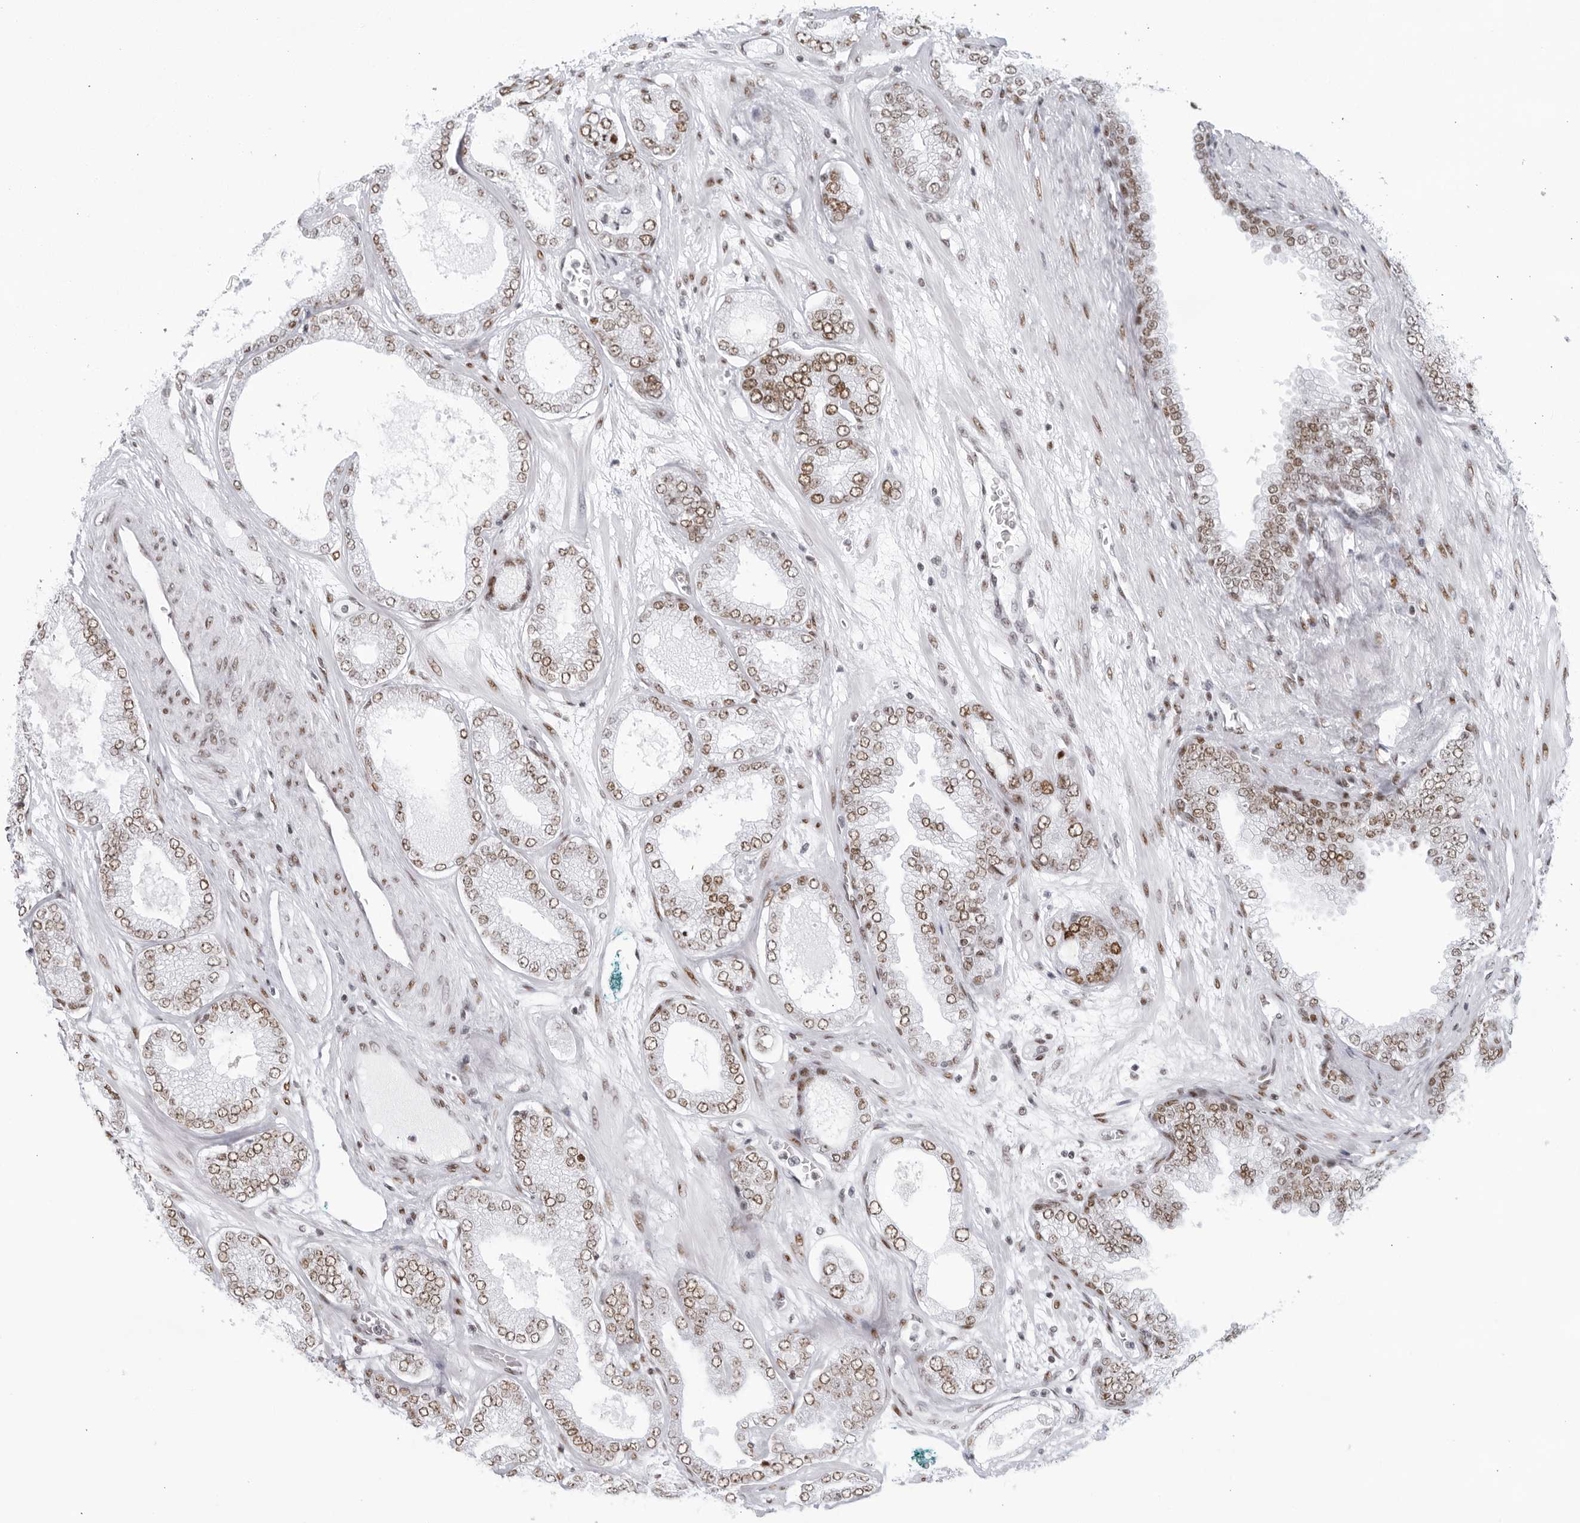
{"staining": {"intensity": "moderate", "quantity": ">75%", "location": "nuclear"}, "tissue": "prostate cancer", "cell_type": "Tumor cells", "image_type": "cancer", "snomed": [{"axis": "morphology", "description": "Adenocarcinoma, High grade"}, {"axis": "topography", "description": "Prostate"}], "caption": "Human adenocarcinoma (high-grade) (prostate) stained with a protein marker displays moderate staining in tumor cells.", "gene": "HP1BP3", "patient": {"sex": "male", "age": 58}}